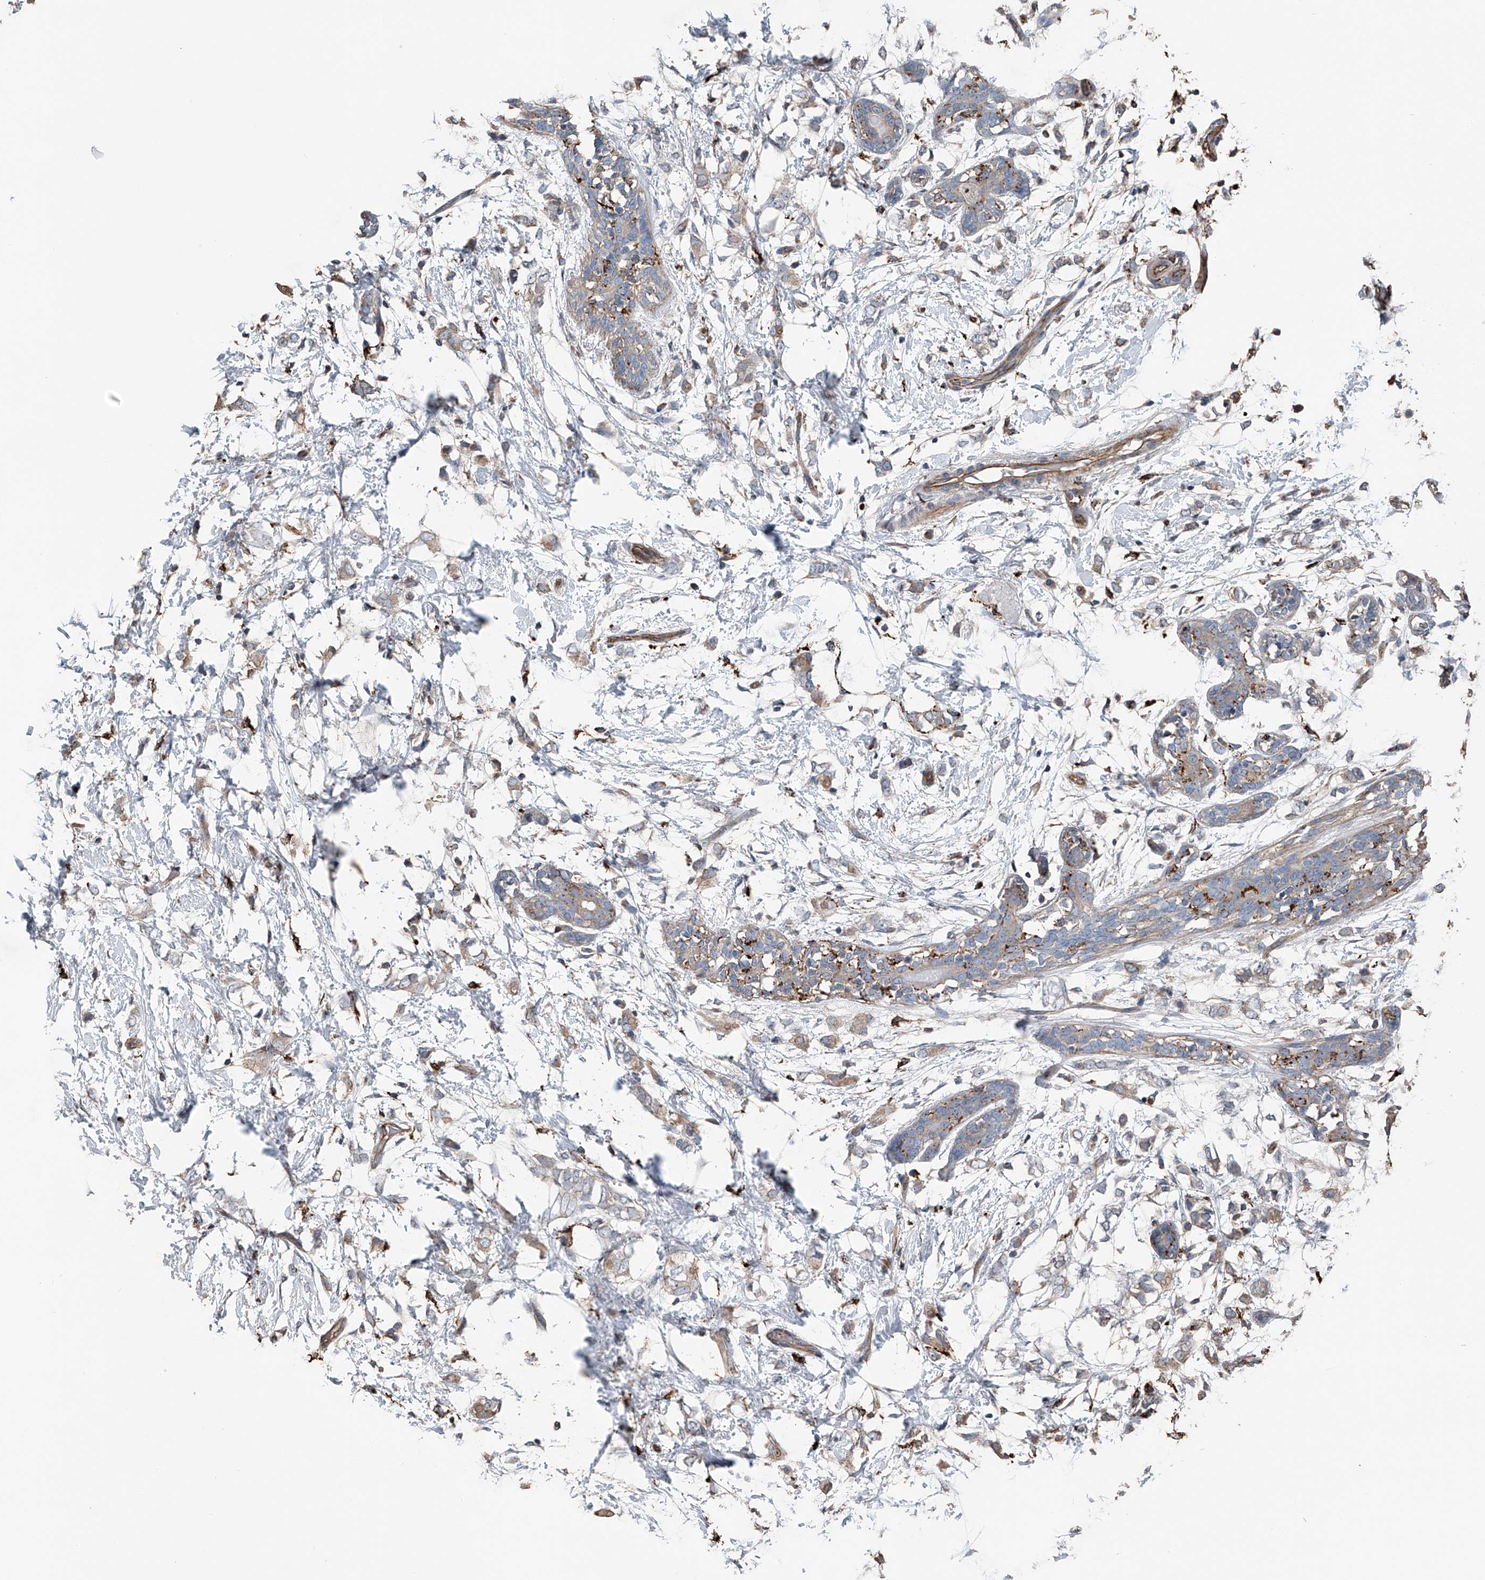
{"staining": {"intensity": "weak", "quantity": ">75%", "location": "cytoplasmic/membranous"}, "tissue": "breast cancer", "cell_type": "Tumor cells", "image_type": "cancer", "snomed": [{"axis": "morphology", "description": "Normal tissue, NOS"}, {"axis": "morphology", "description": "Lobular carcinoma"}, {"axis": "topography", "description": "Breast"}], "caption": "Immunohistochemical staining of breast cancer displays low levels of weak cytoplasmic/membranous protein staining in about >75% of tumor cells.", "gene": "ZNF772", "patient": {"sex": "female", "age": 47}}